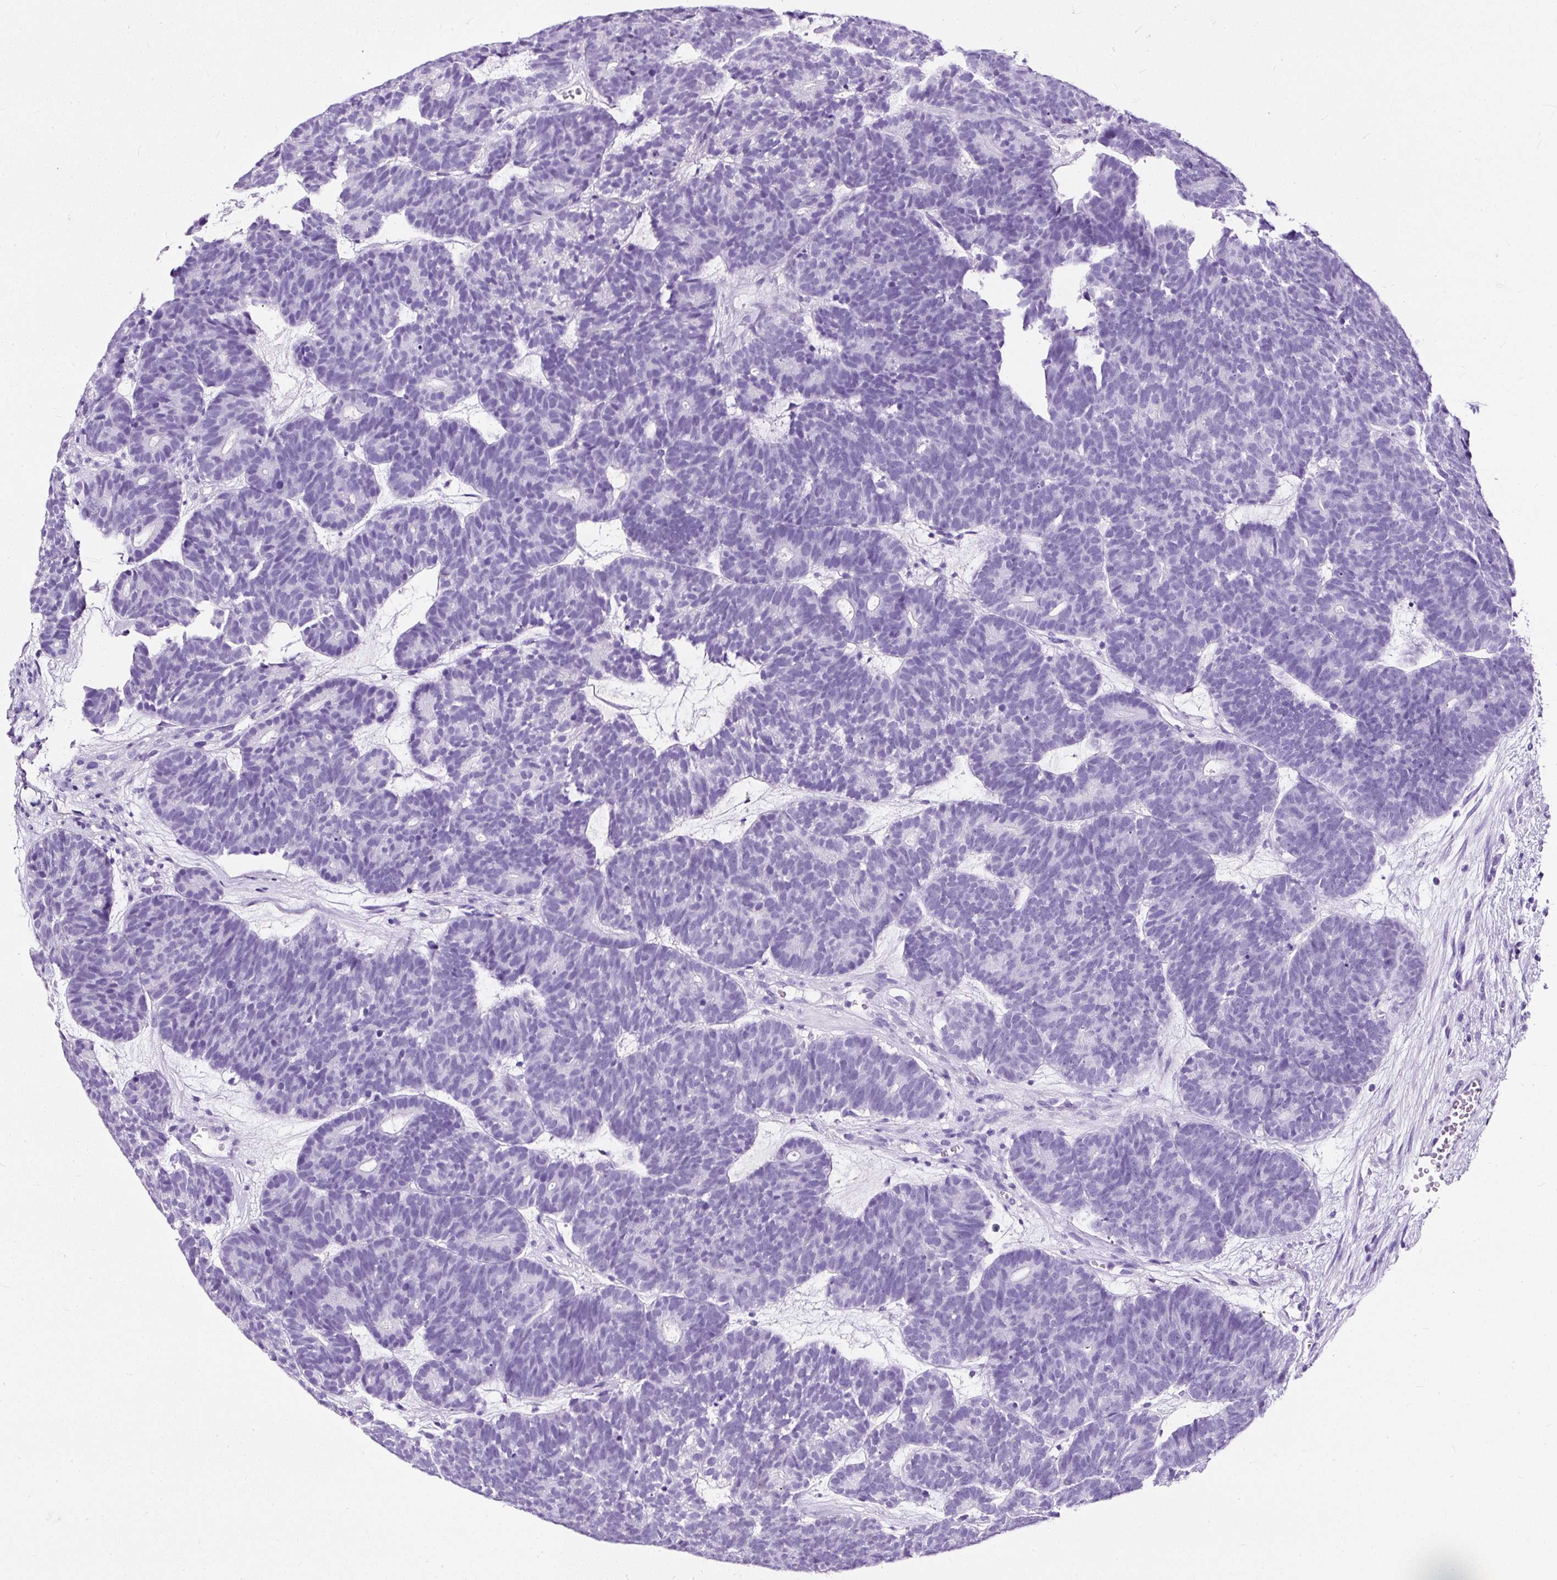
{"staining": {"intensity": "negative", "quantity": "none", "location": "none"}, "tissue": "head and neck cancer", "cell_type": "Tumor cells", "image_type": "cancer", "snomed": [{"axis": "morphology", "description": "Adenocarcinoma, NOS"}, {"axis": "topography", "description": "Head-Neck"}], "caption": "Tumor cells show no significant positivity in head and neck cancer.", "gene": "NTS", "patient": {"sex": "female", "age": 81}}